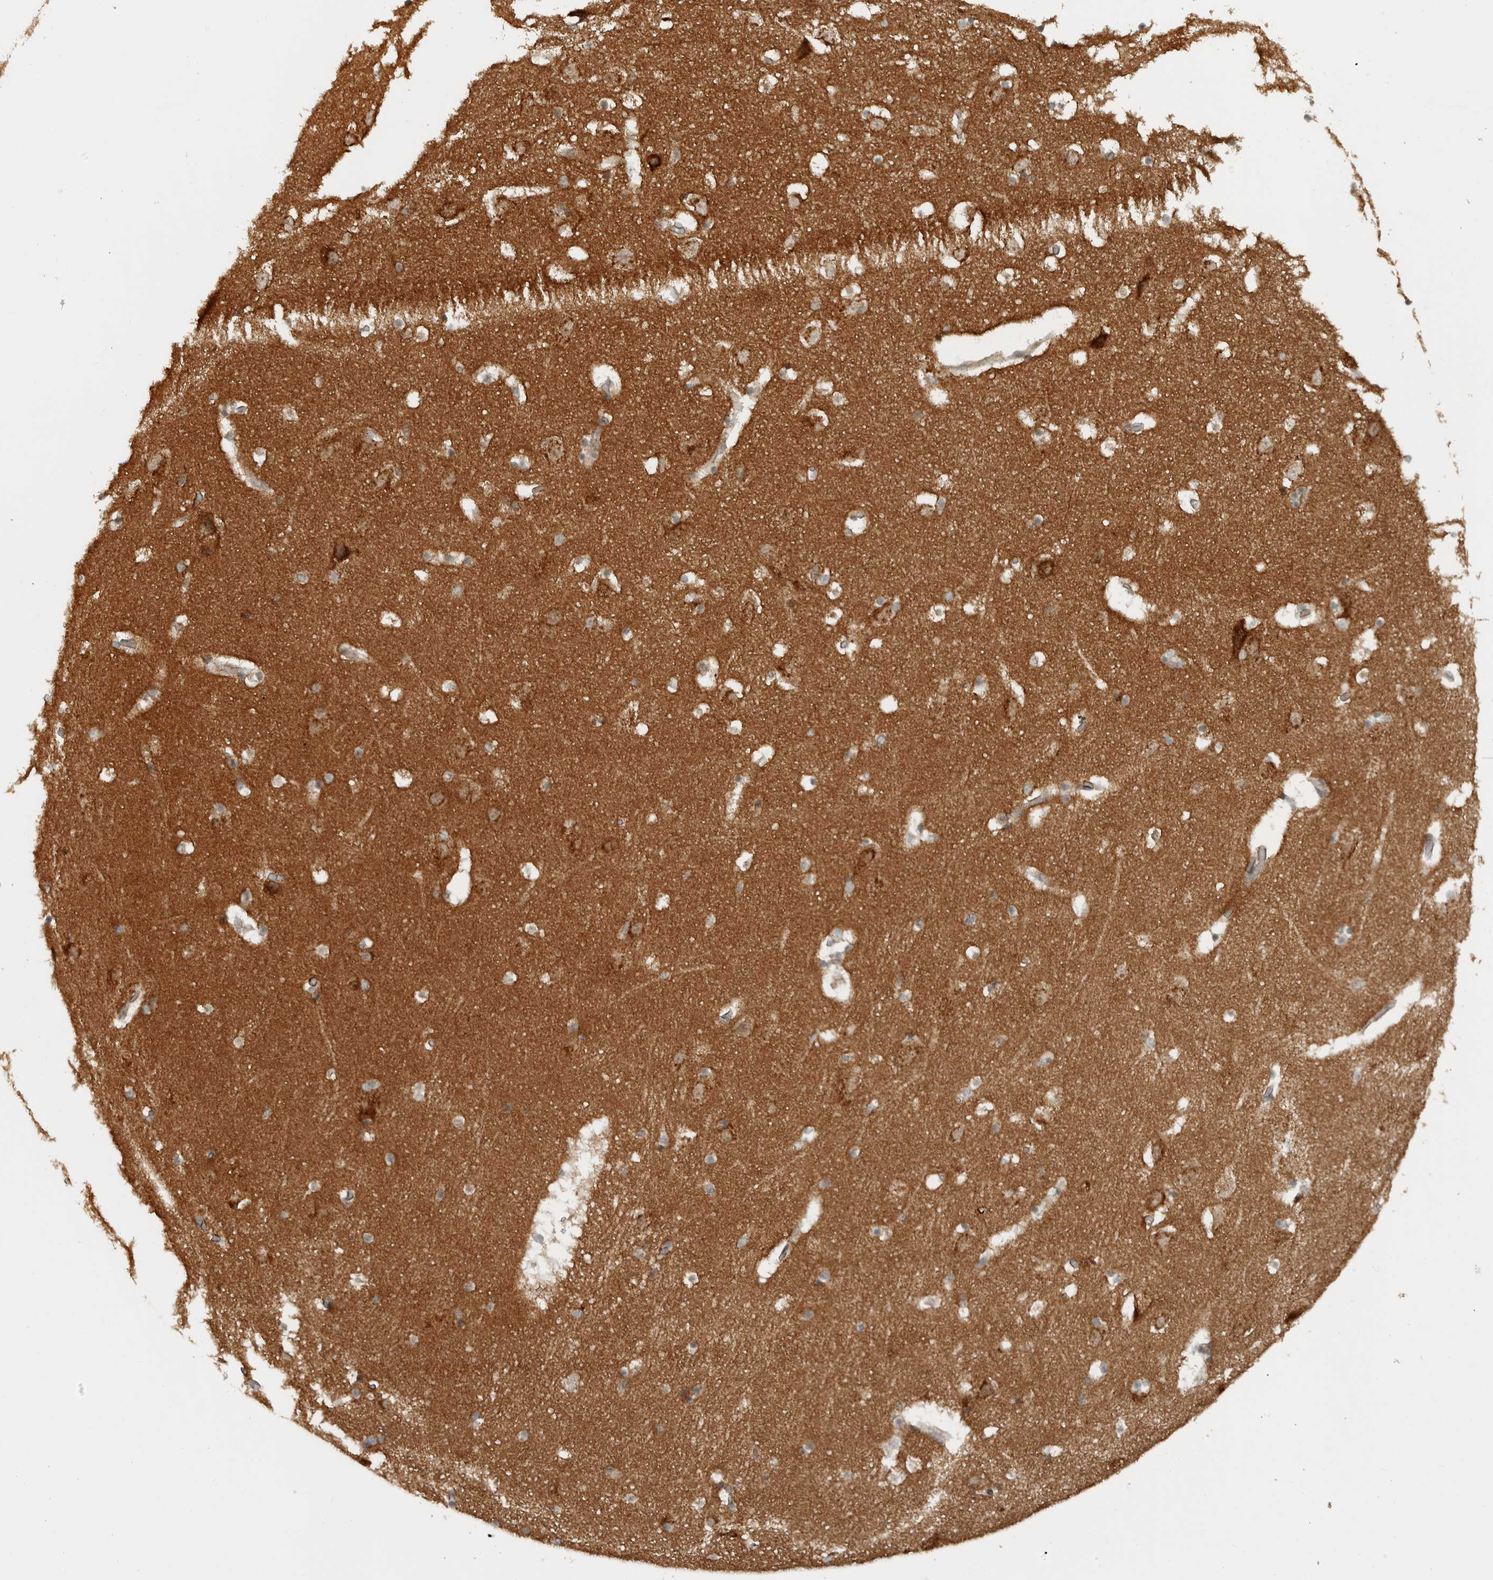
{"staining": {"intensity": "moderate", "quantity": ">75%", "location": "cytoplasmic/membranous"}, "tissue": "hippocampus", "cell_type": "Glial cells", "image_type": "normal", "snomed": [{"axis": "morphology", "description": "Normal tissue, NOS"}, {"axis": "topography", "description": "Hippocampus"}], "caption": "Glial cells reveal medium levels of moderate cytoplasmic/membranous positivity in about >75% of cells in normal human hippocampus.", "gene": "NAPG", "patient": {"sex": "male", "age": 45}}